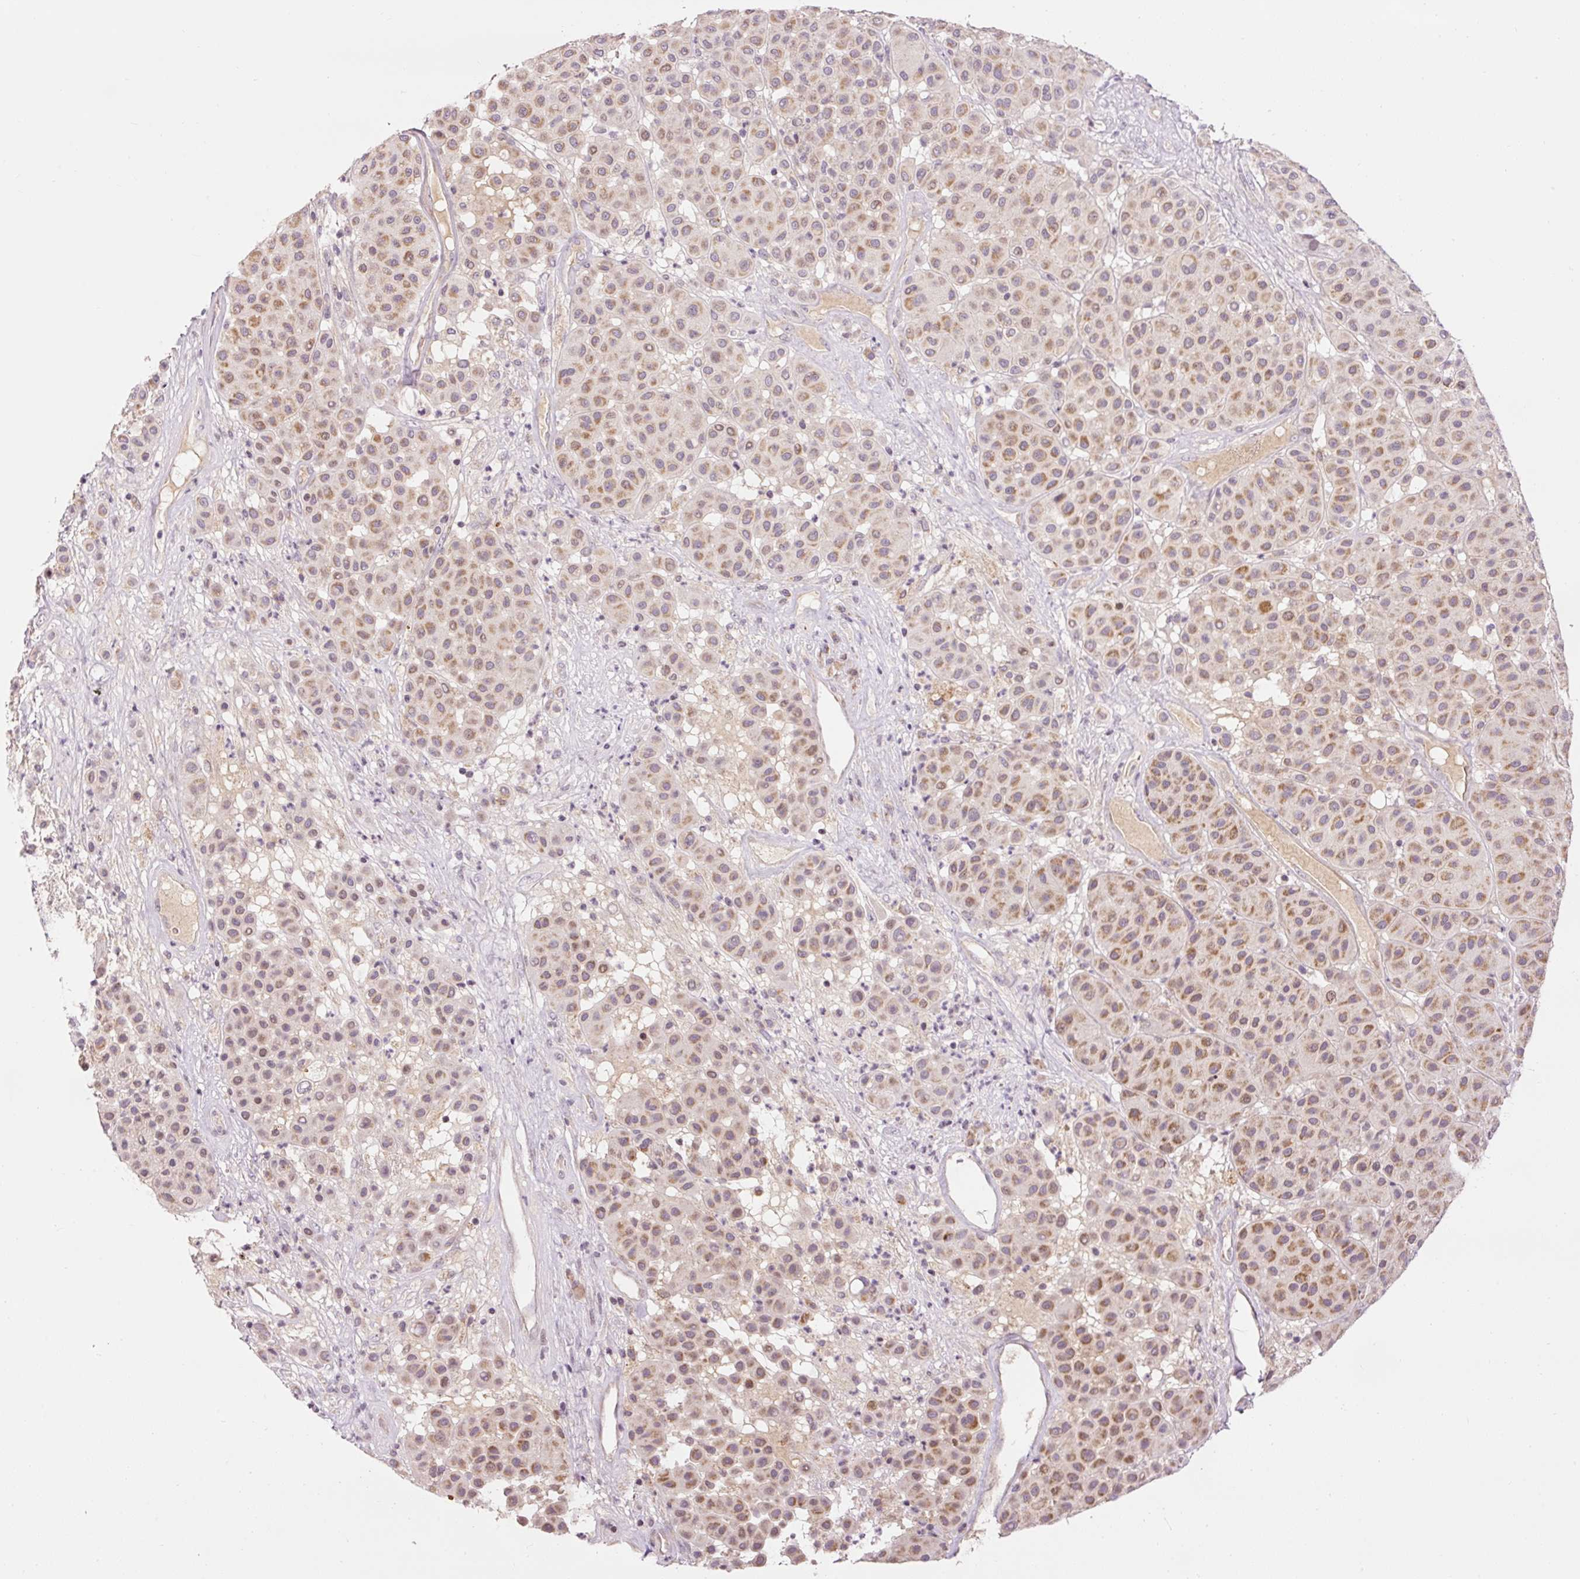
{"staining": {"intensity": "moderate", "quantity": "25%-75%", "location": "cytoplasmic/membranous"}, "tissue": "melanoma", "cell_type": "Tumor cells", "image_type": "cancer", "snomed": [{"axis": "morphology", "description": "Malignant melanoma, Metastatic site"}, {"axis": "topography", "description": "Smooth muscle"}], "caption": "A medium amount of moderate cytoplasmic/membranous staining is seen in about 25%-75% of tumor cells in melanoma tissue.", "gene": "ABHD11", "patient": {"sex": "male", "age": 41}}